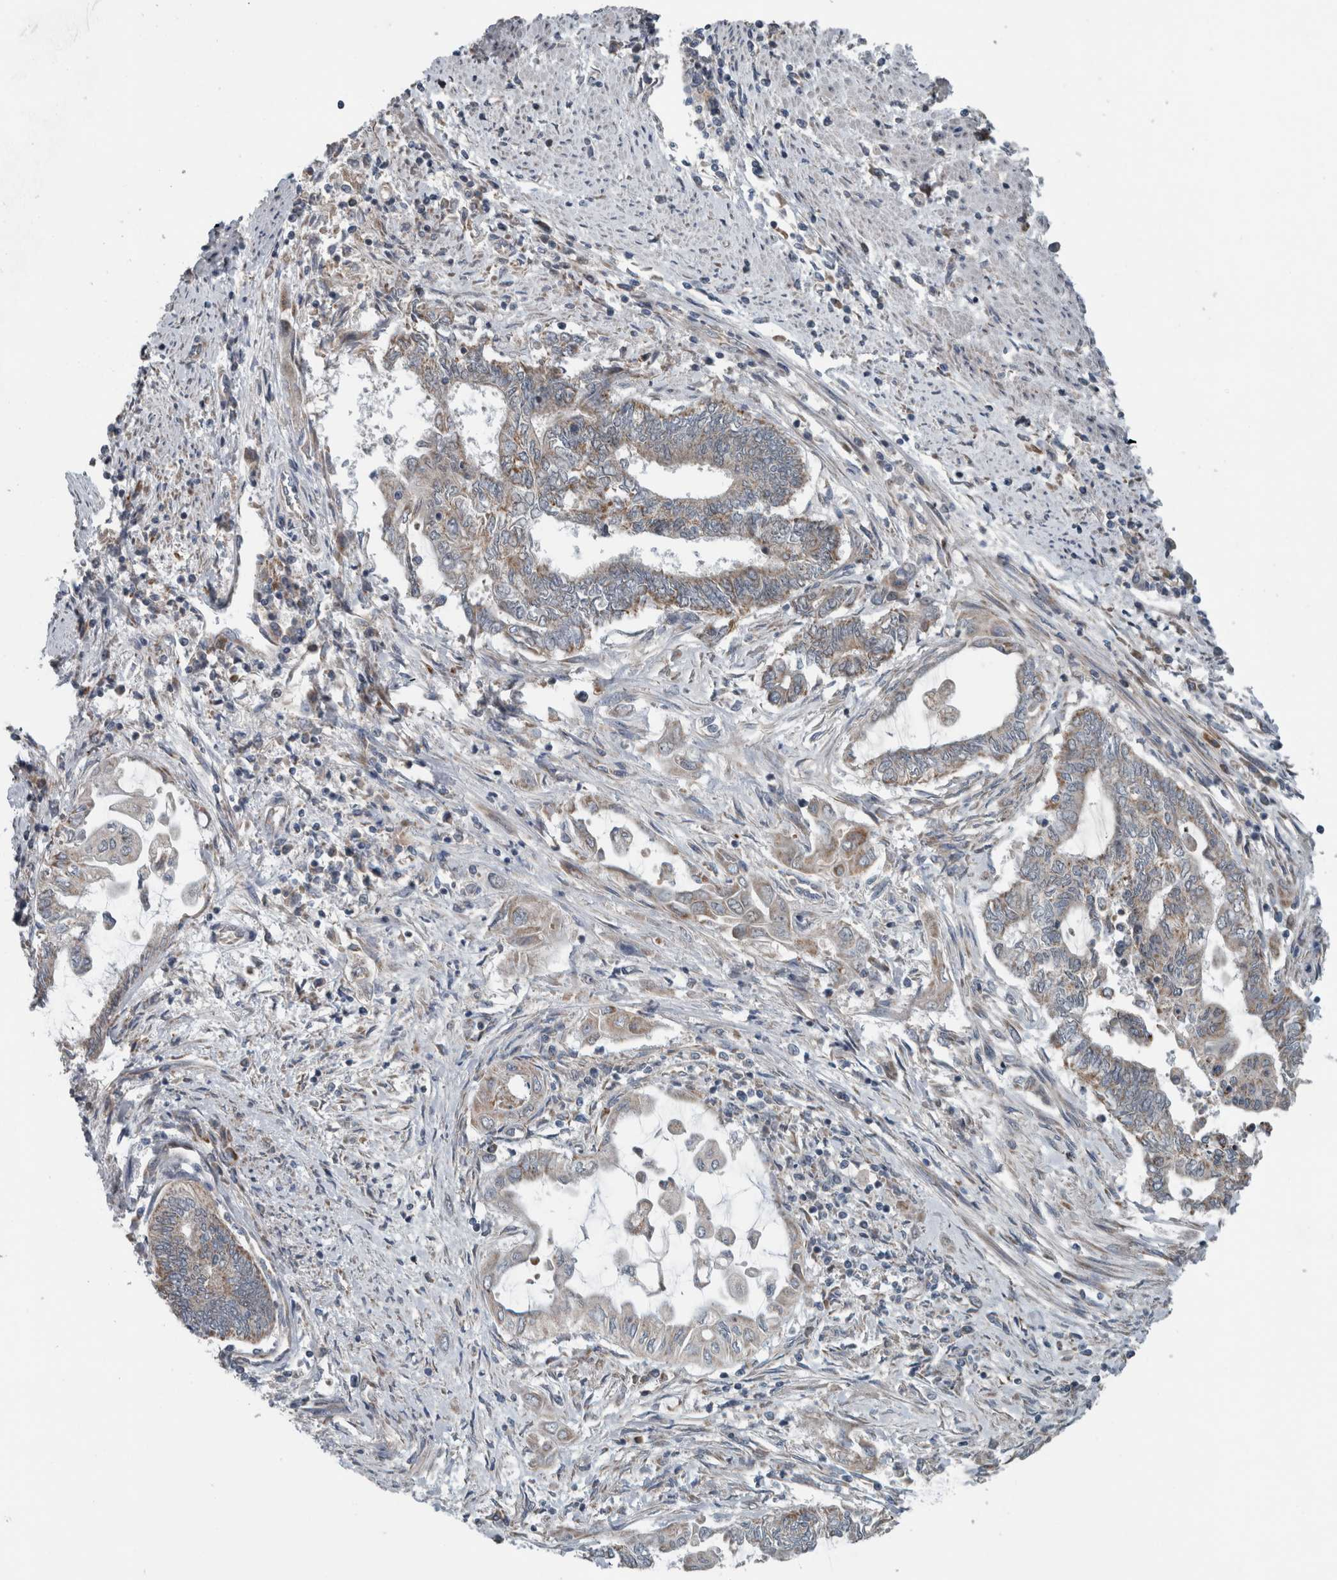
{"staining": {"intensity": "weak", "quantity": ">75%", "location": "cytoplasmic/membranous"}, "tissue": "endometrial cancer", "cell_type": "Tumor cells", "image_type": "cancer", "snomed": [{"axis": "morphology", "description": "Adenocarcinoma, NOS"}, {"axis": "topography", "description": "Uterus"}, {"axis": "topography", "description": "Endometrium"}], "caption": "This image exhibits endometrial cancer (adenocarcinoma) stained with immunohistochemistry to label a protein in brown. The cytoplasmic/membranous of tumor cells show weak positivity for the protein. Nuclei are counter-stained blue.", "gene": "GBA2", "patient": {"sex": "female", "age": 70}}